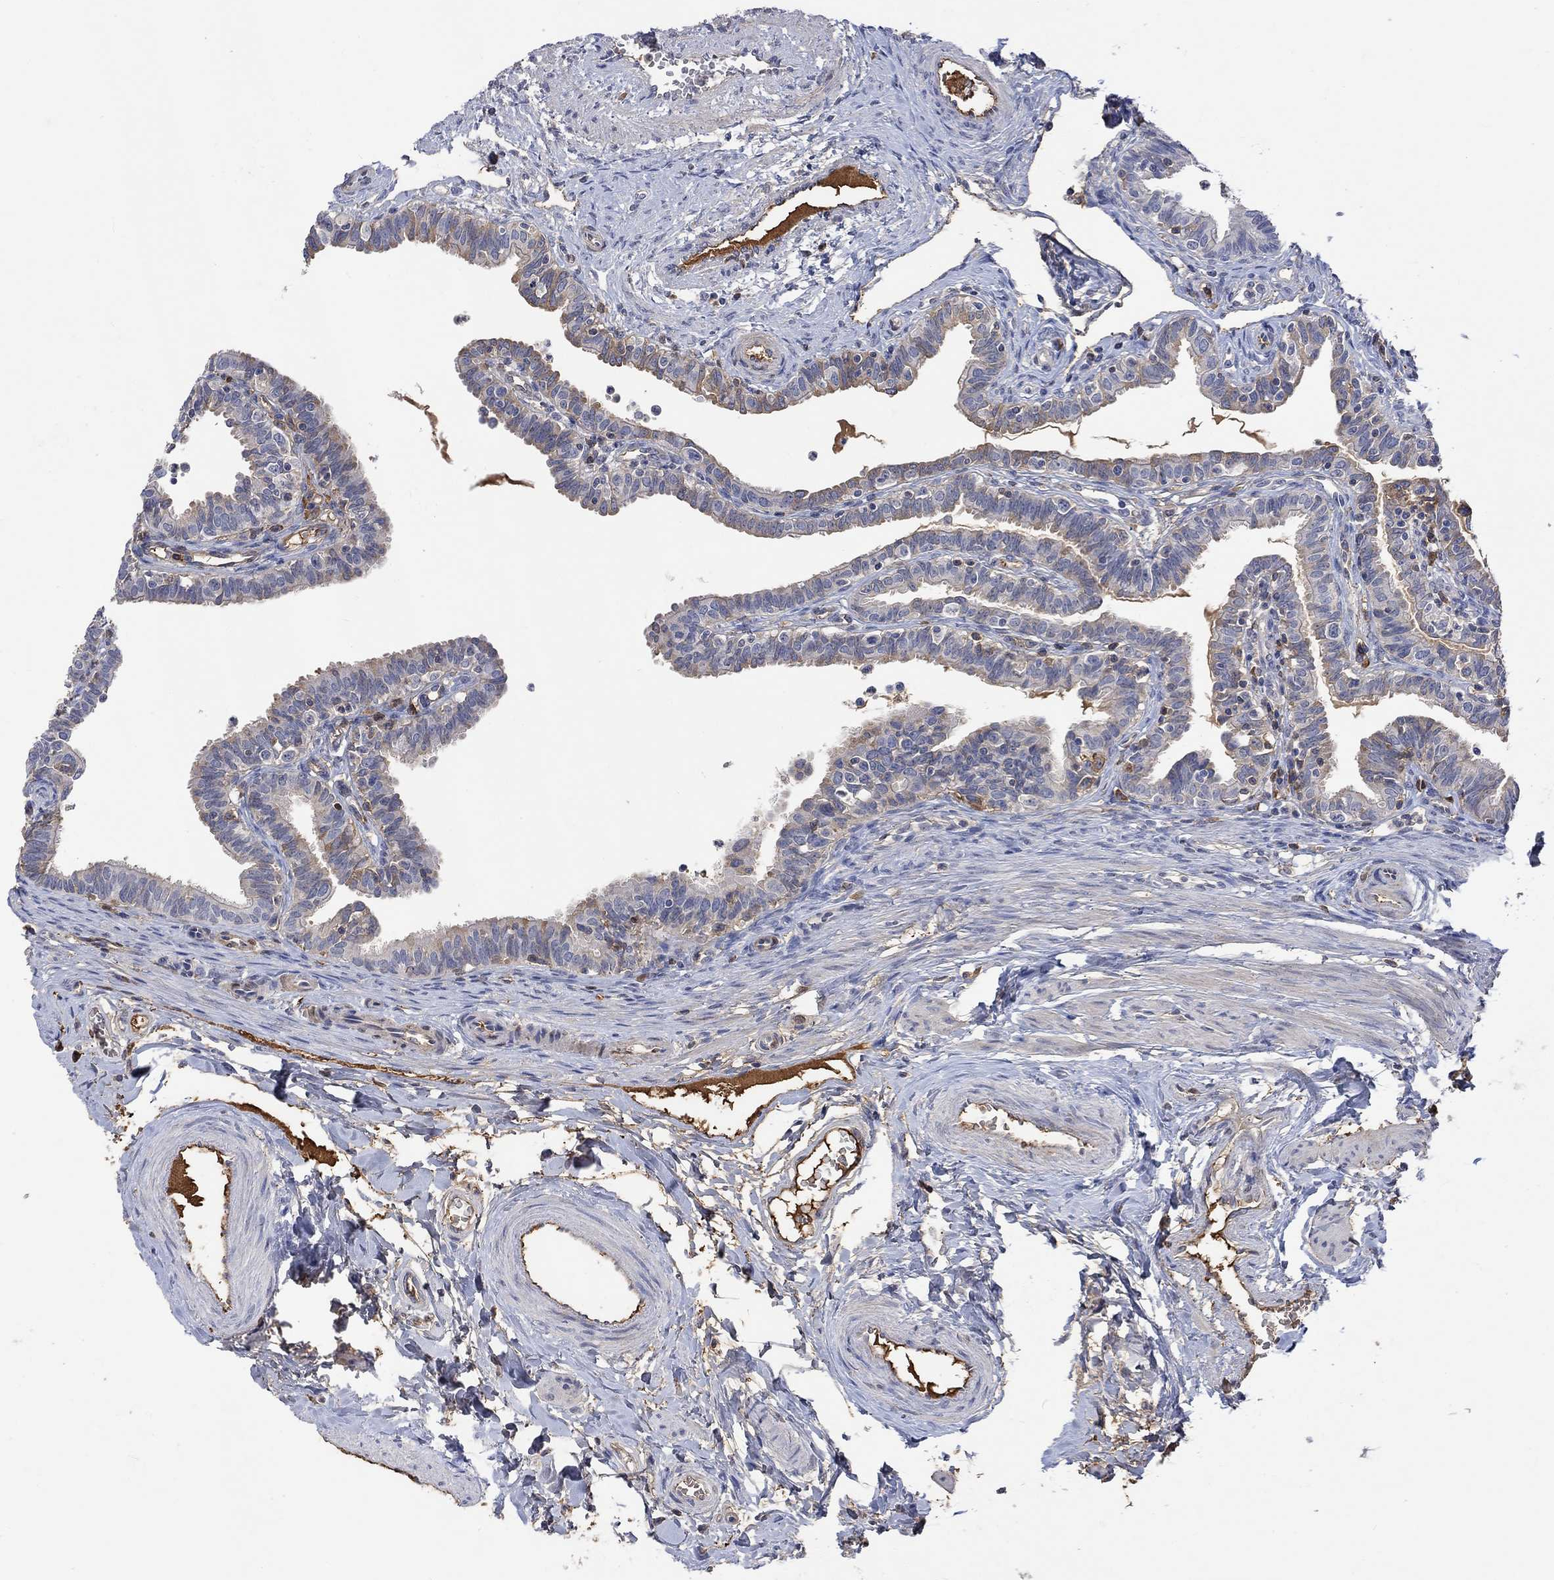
{"staining": {"intensity": "negative", "quantity": "none", "location": "none"}, "tissue": "fallopian tube", "cell_type": "Glandular cells", "image_type": "normal", "snomed": [{"axis": "morphology", "description": "Normal tissue, NOS"}, {"axis": "topography", "description": "Fallopian tube"}], "caption": "A histopathology image of fallopian tube stained for a protein demonstrates no brown staining in glandular cells.", "gene": "MSTN", "patient": {"sex": "female", "age": 36}}